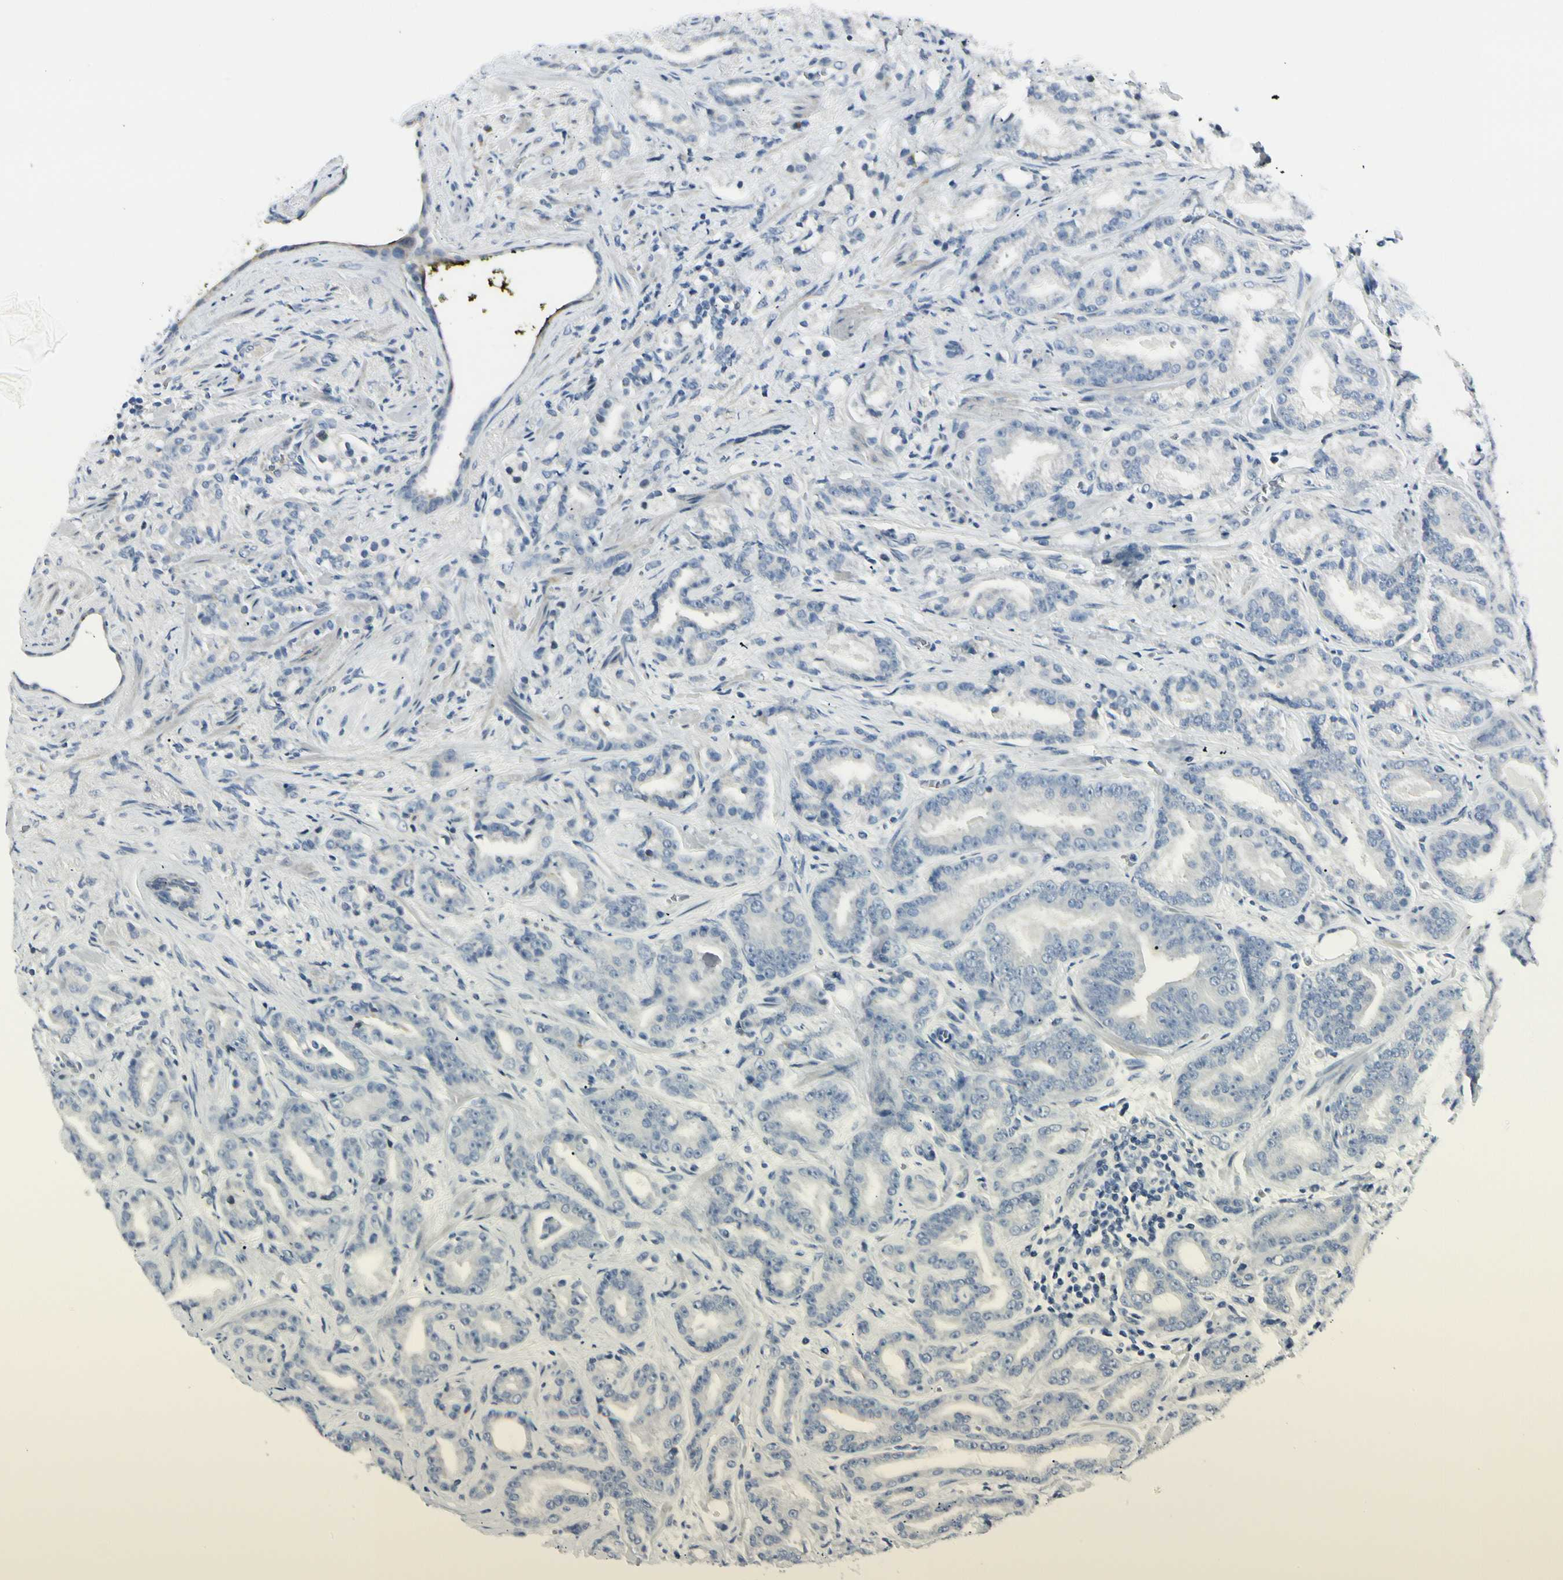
{"staining": {"intensity": "negative", "quantity": "none", "location": "none"}, "tissue": "prostate cancer", "cell_type": "Tumor cells", "image_type": "cancer", "snomed": [{"axis": "morphology", "description": "Adenocarcinoma, Low grade"}, {"axis": "topography", "description": "Prostate"}], "caption": "High power microscopy histopathology image of an immunohistochemistry (IHC) photomicrograph of prostate cancer, revealing no significant expression in tumor cells.", "gene": "TNFSF11", "patient": {"sex": "male", "age": 63}}